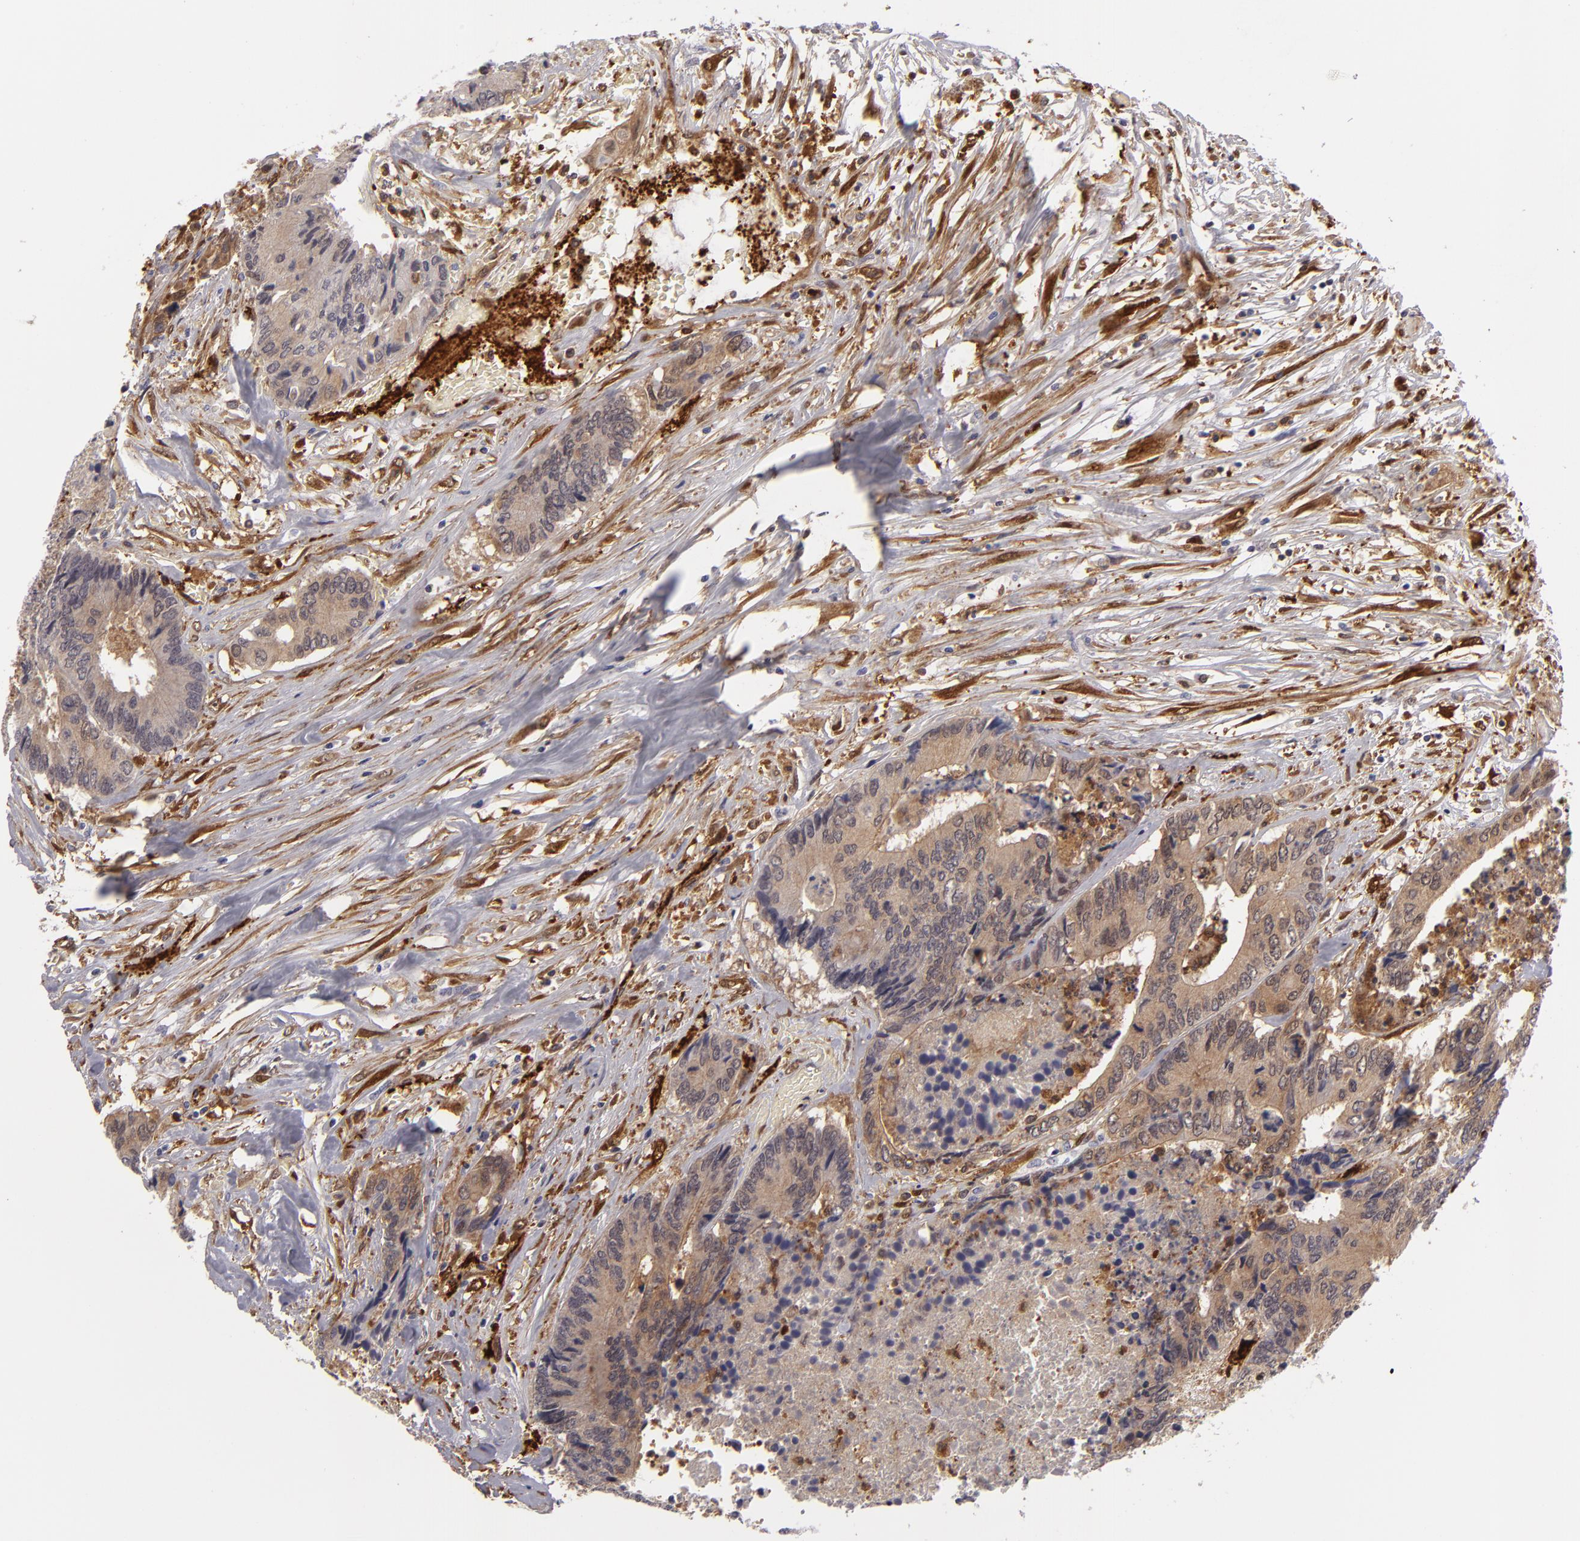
{"staining": {"intensity": "weak", "quantity": ">75%", "location": "cytoplasmic/membranous"}, "tissue": "colorectal cancer", "cell_type": "Tumor cells", "image_type": "cancer", "snomed": [{"axis": "morphology", "description": "Adenocarcinoma, NOS"}, {"axis": "topography", "description": "Rectum"}], "caption": "DAB immunohistochemical staining of adenocarcinoma (colorectal) exhibits weak cytoplasmic/membranous protein expression in about >75% of tumor cells.", "gene": "VCL", "patient": {"sex": "male", "age": 55}}